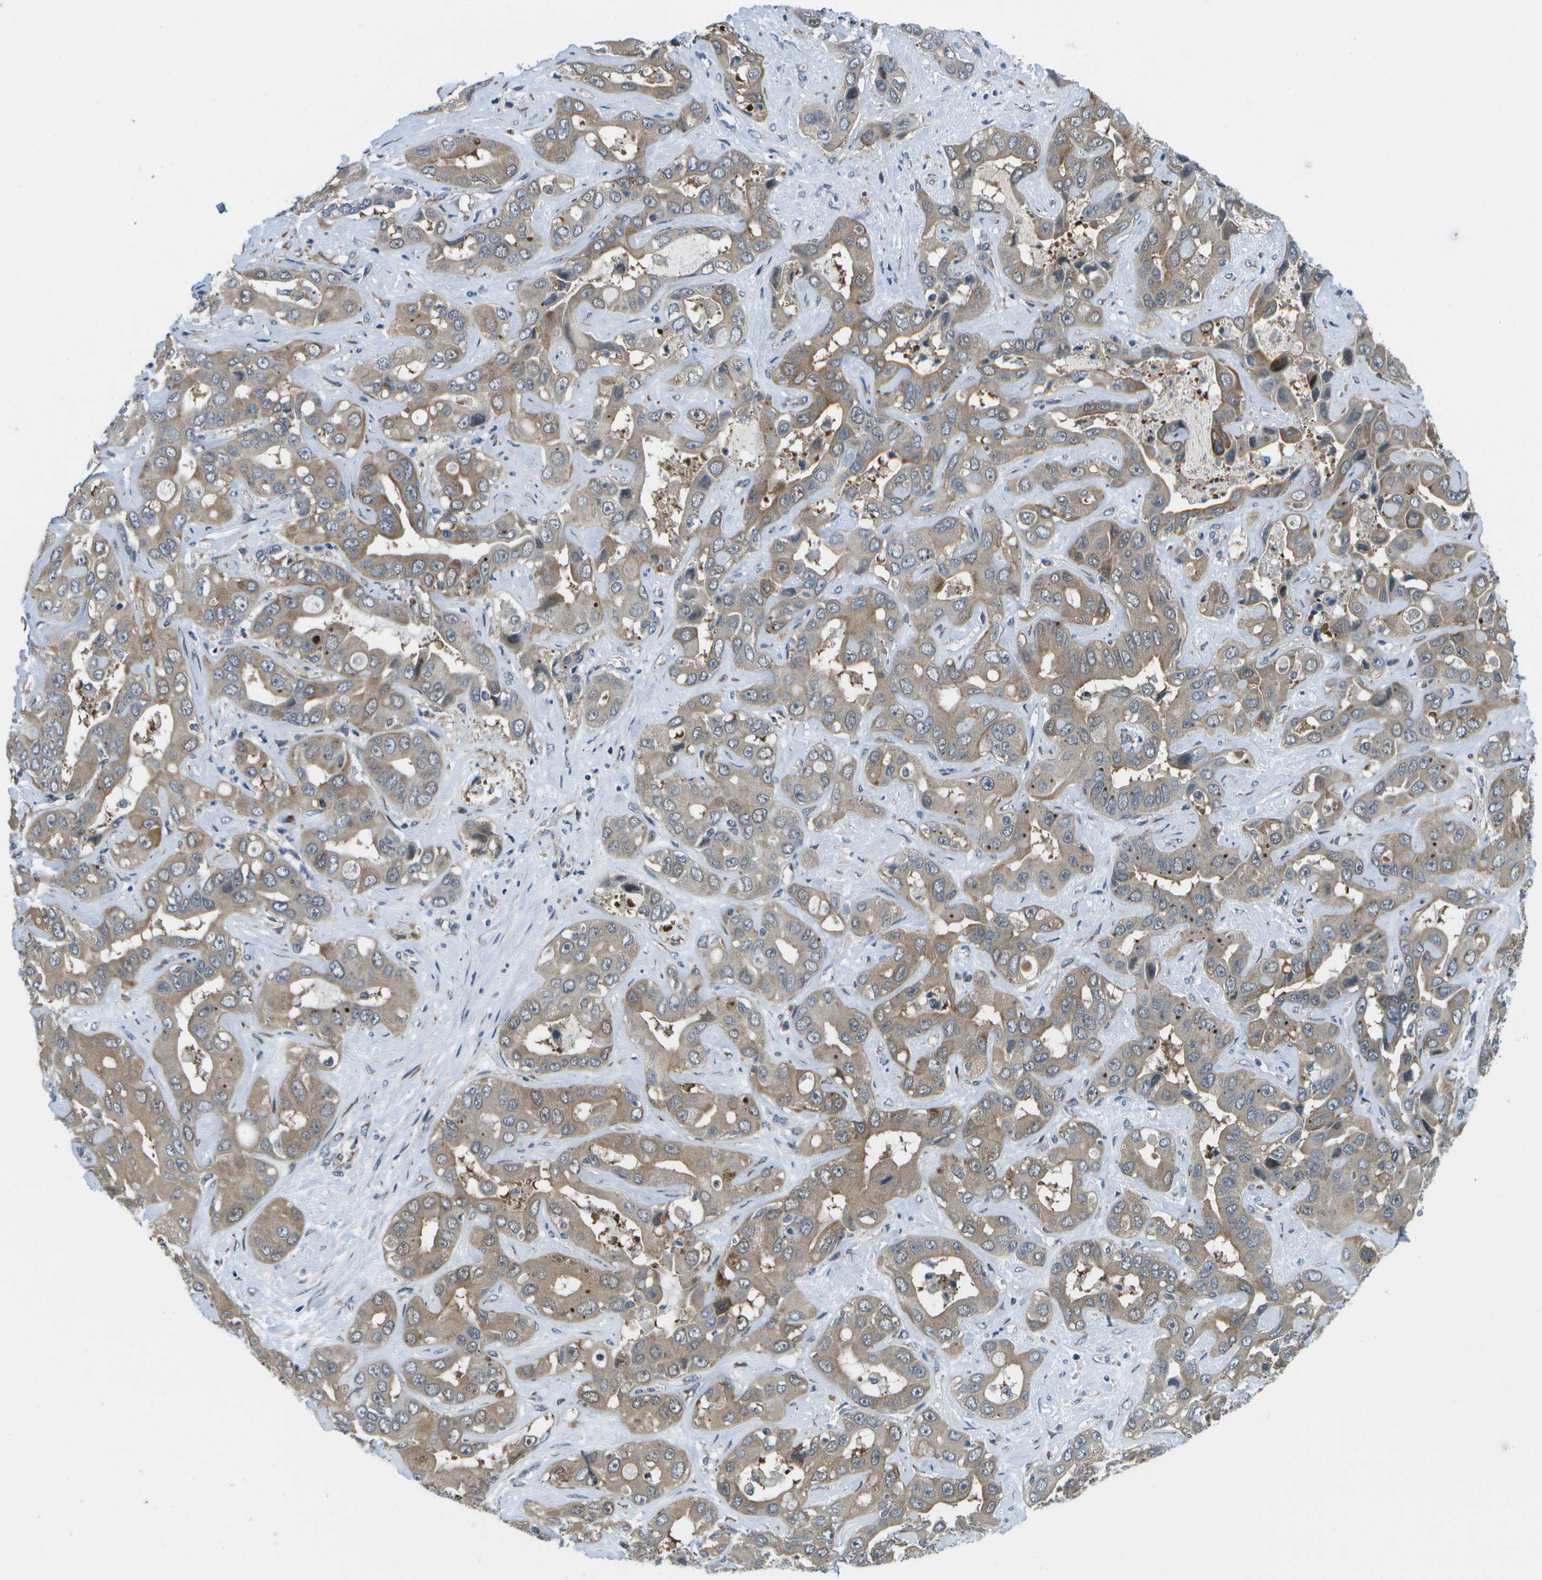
{"staining": {"intensity": "moderate", "quantity": ">75%", "location": "cytoplasmic/membranous"}, "tissue": "liver cancer", "cell_type": "Tumor cells", "image_type": "cancer", "snomed": [{"axis": "morphology", "description": "Cholangiocarcinoma"}, {"axis": "topography", "description": "Liver"}], "caption": "DAB immunohistochemical staining of human liver cancer exhibits moderate cytoplasmic/membranous protein positivity in approximately >75% of tumor cells.", "gene": "P3H1", "patient": {"sex": "female", "age": 52}}